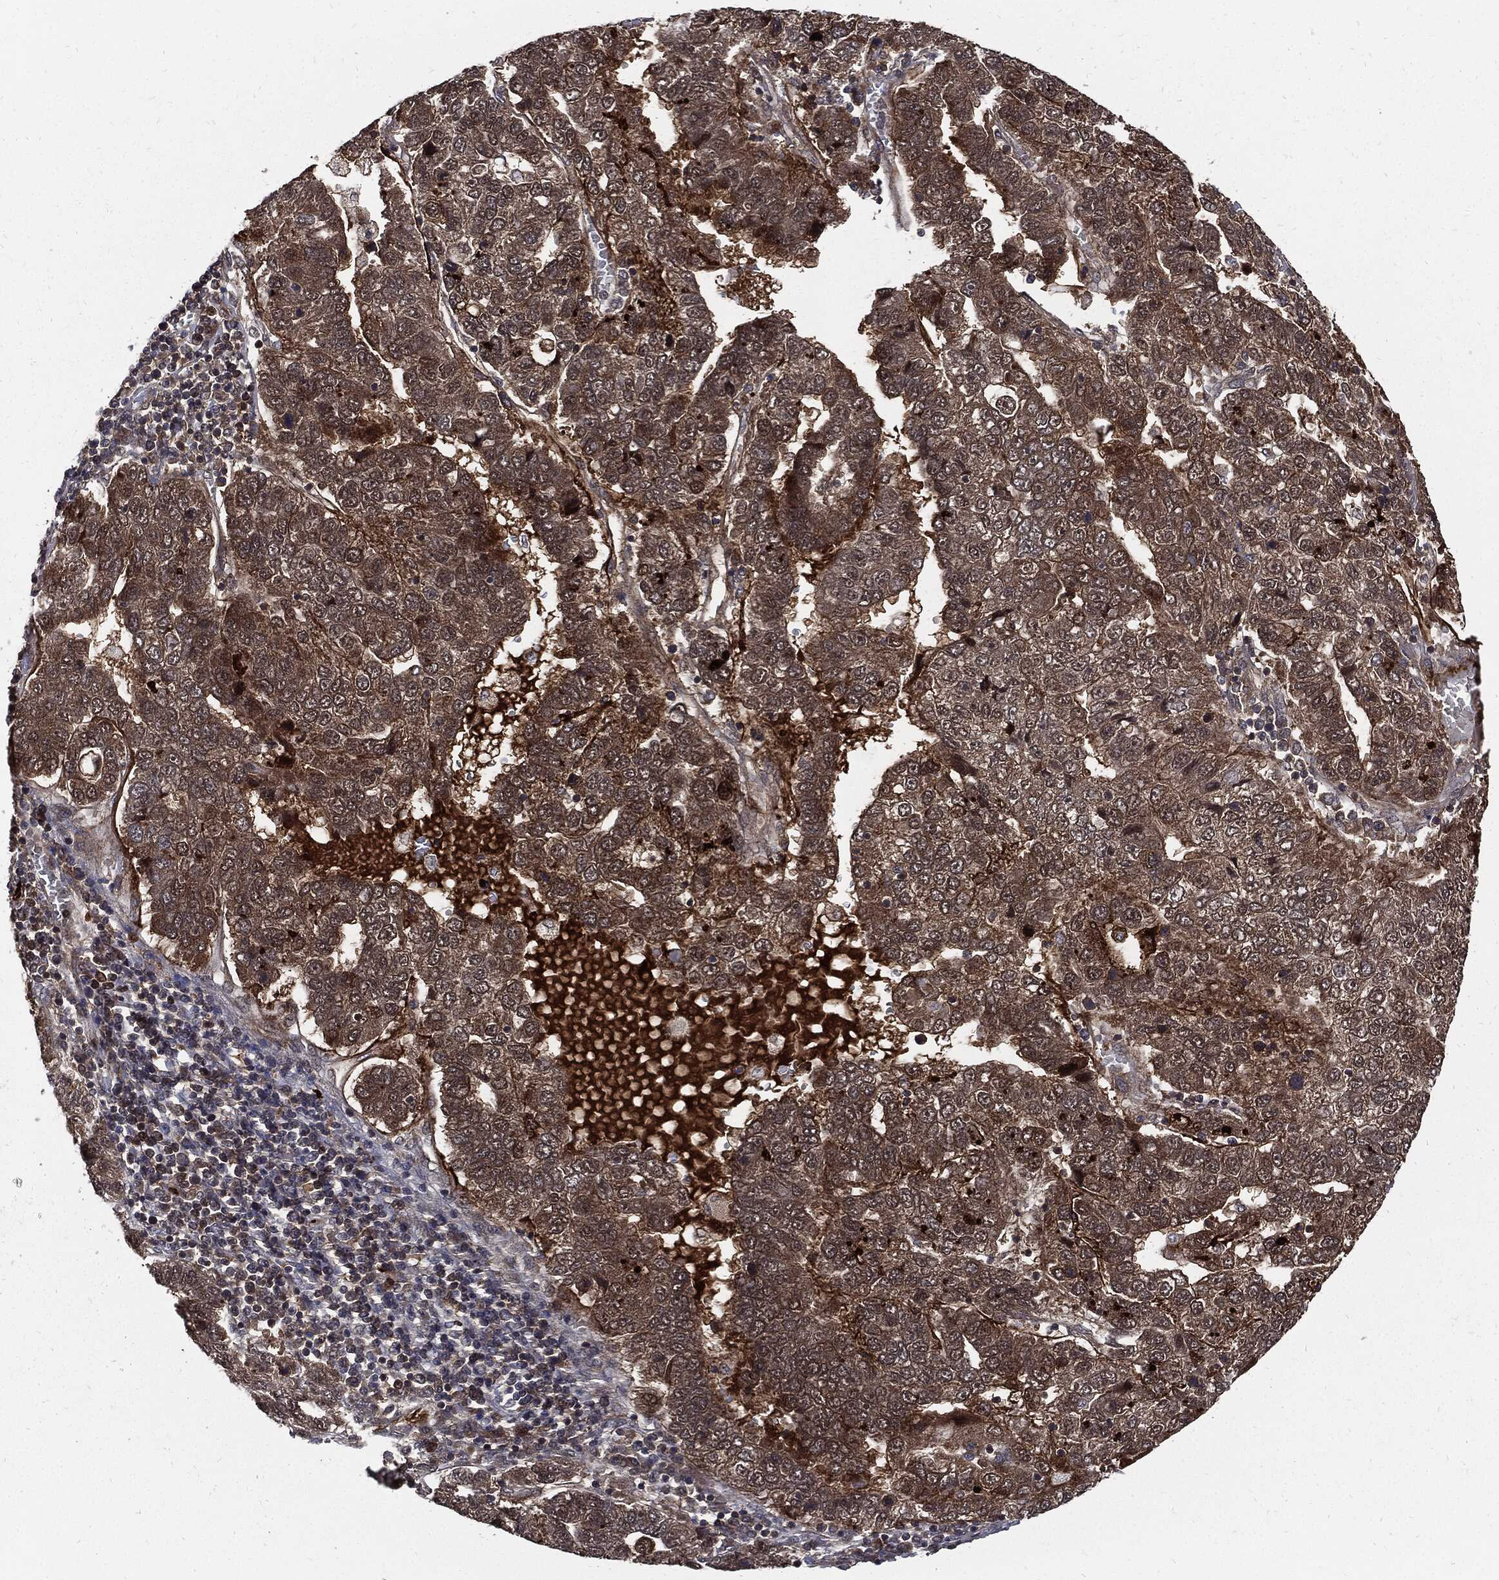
{"staining": {"intensity": "moderate", "quantity": "25%-75%", "location": "cytoplasmic/membranous"}, "tissue": "pancreatic cancer", "cell_type": "Tumor cells", "image_type": "cancer", "snomed": [{"axis": "morphology", "description": "Adenocarcinoma, NOS"}, {"axis": "topography", "description": "Pancreas"}], "caption": "Moderate cytoplasmic/membranous positivity is identified in about 25%-75% of tumor cells in pancreatic adenocarcinoma.", "gene": "CLU", "patient": {"sex": "female", "age": 61}}